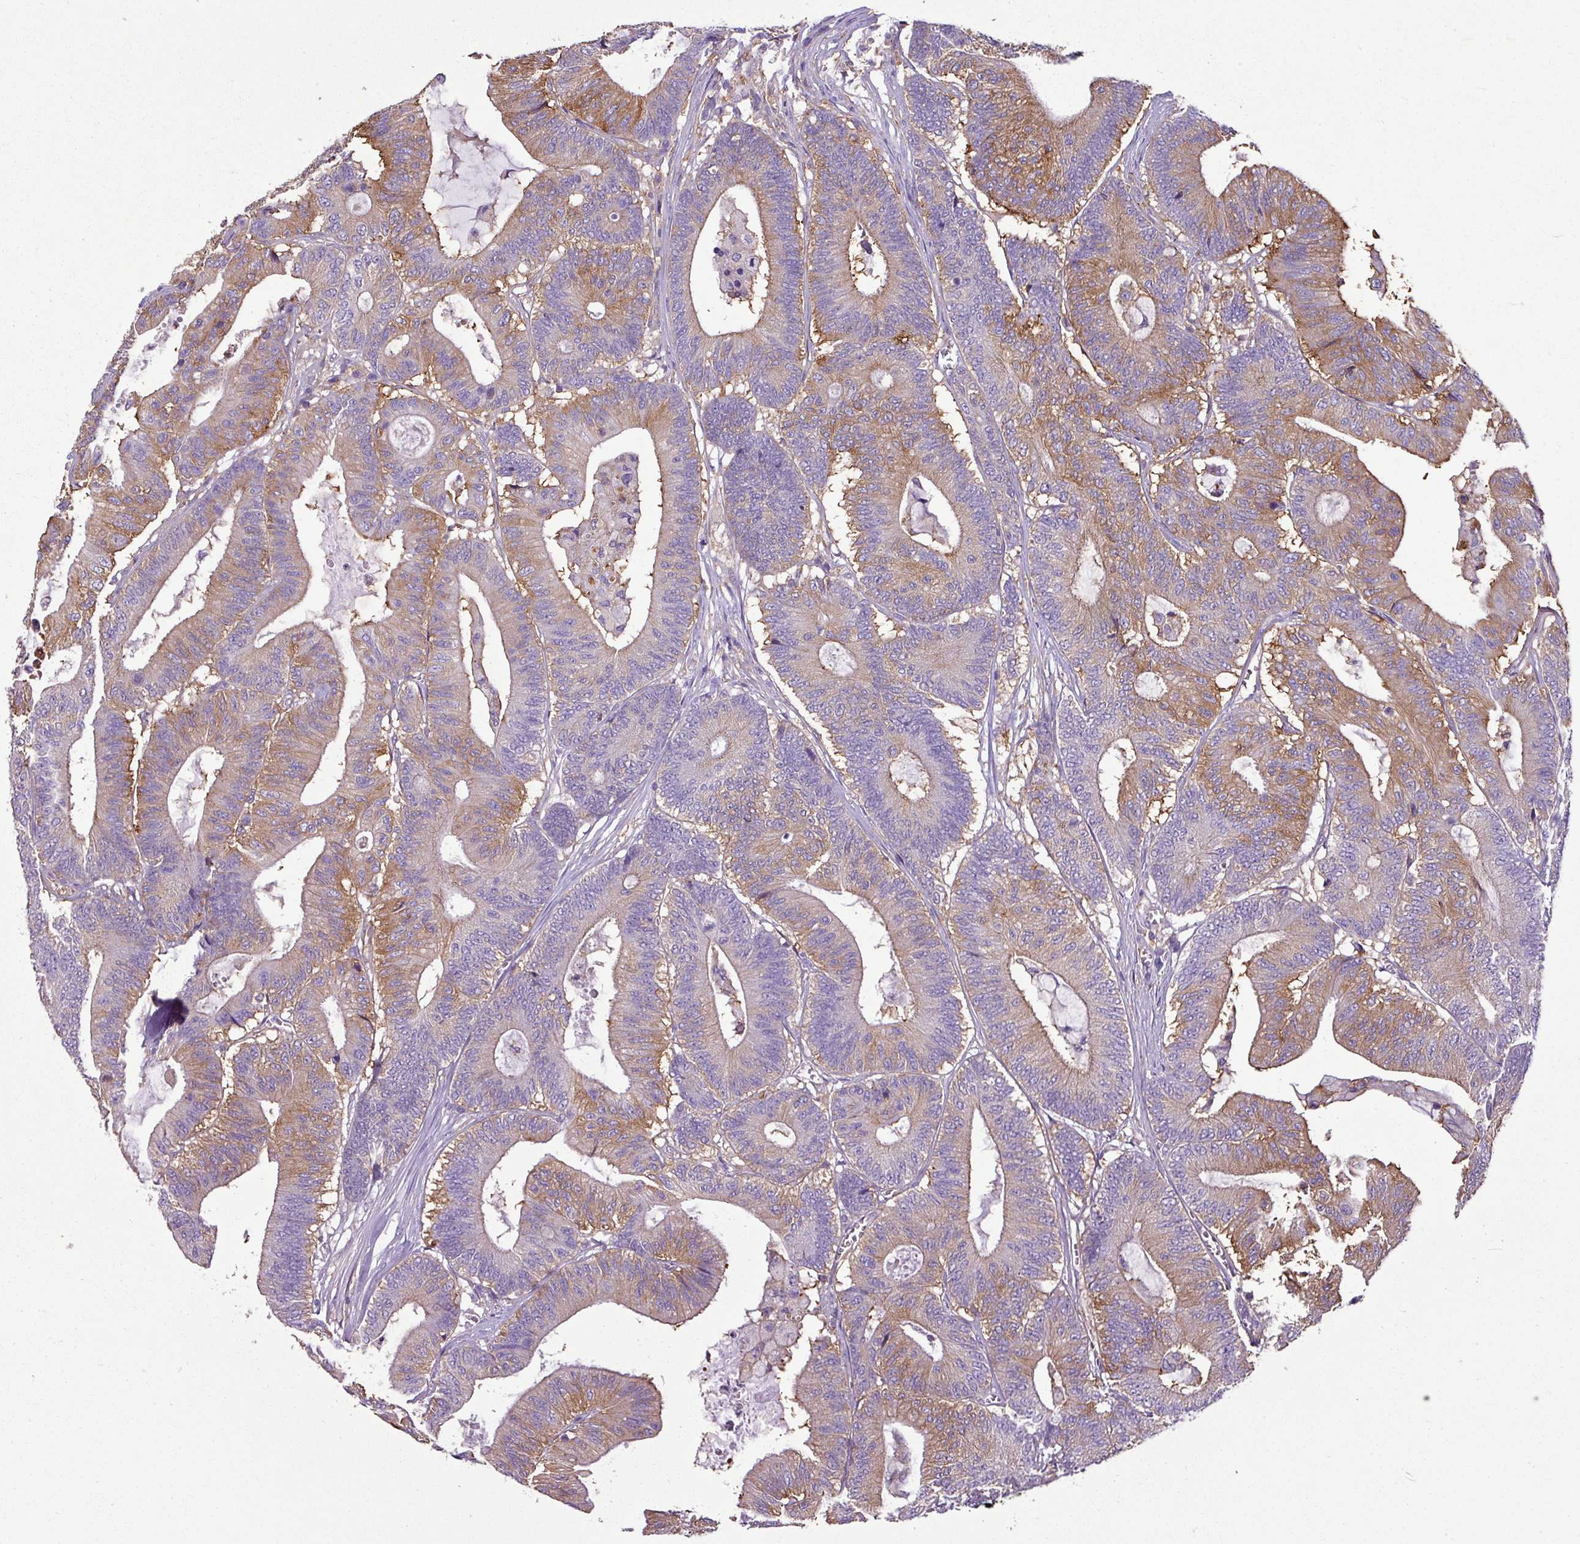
{"staining": {"intensity": "moderate", "quantity": "25%-75%", "location": "cytoplasmic/membranous"}, "tissue": "colorectal cancer", "cell_type": "Tumor cells", "image_type": "cancer", "snomed": [{"axis": "morphology", "description": "Adenocarcinoma, NOS"}, {"axis": "topography", "description": "Colon"}], "caption": "Tumor cells display medium levels of moderate cytoplasmic/membranous positivity in approximately 25%-75% of cells in colorectal cancer (adenocarcinoma).", "gene": "XNDC1N", "patient": {"sex": "female", "age": 84}}